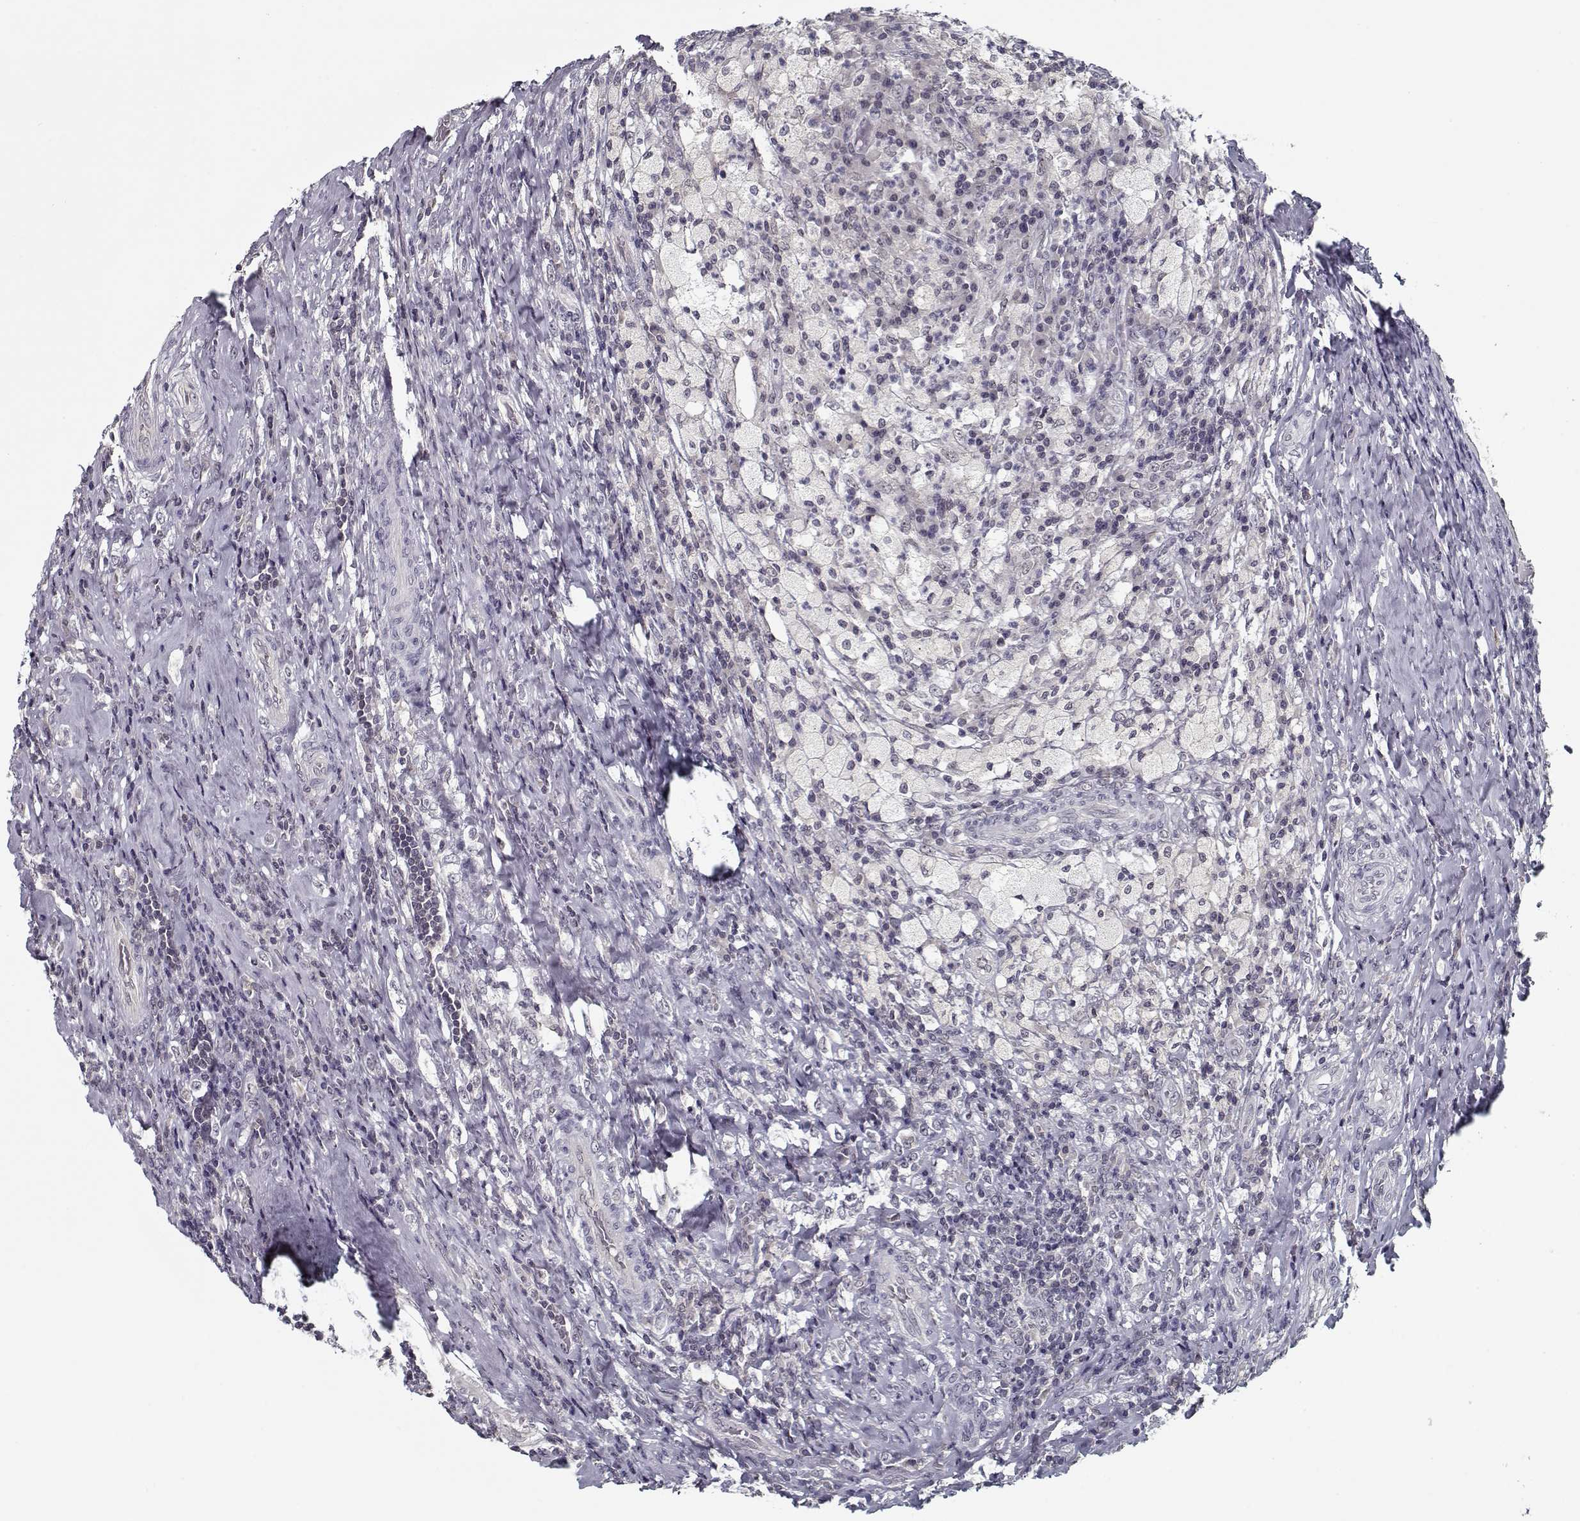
{"staining": {"intensity": "negative", "quantity": "none", "location": "none"}, "tissue": "testis cancer", "cell_type": "Tumor cells", "image_type": "cancer", "snomed": [{"axis": "morphology", "description": "Necrosis, NOS"}, {"axis": "morphology", "description": "Carcinoma, Embryonal, NOS"}, {"axis": "topography", "description": "Testis"}], "caption": "Tumor cells show no significant protein expression in testis cancer.", "gene": "TESPA1", "patient": {"sex": "male", "age": 19}}